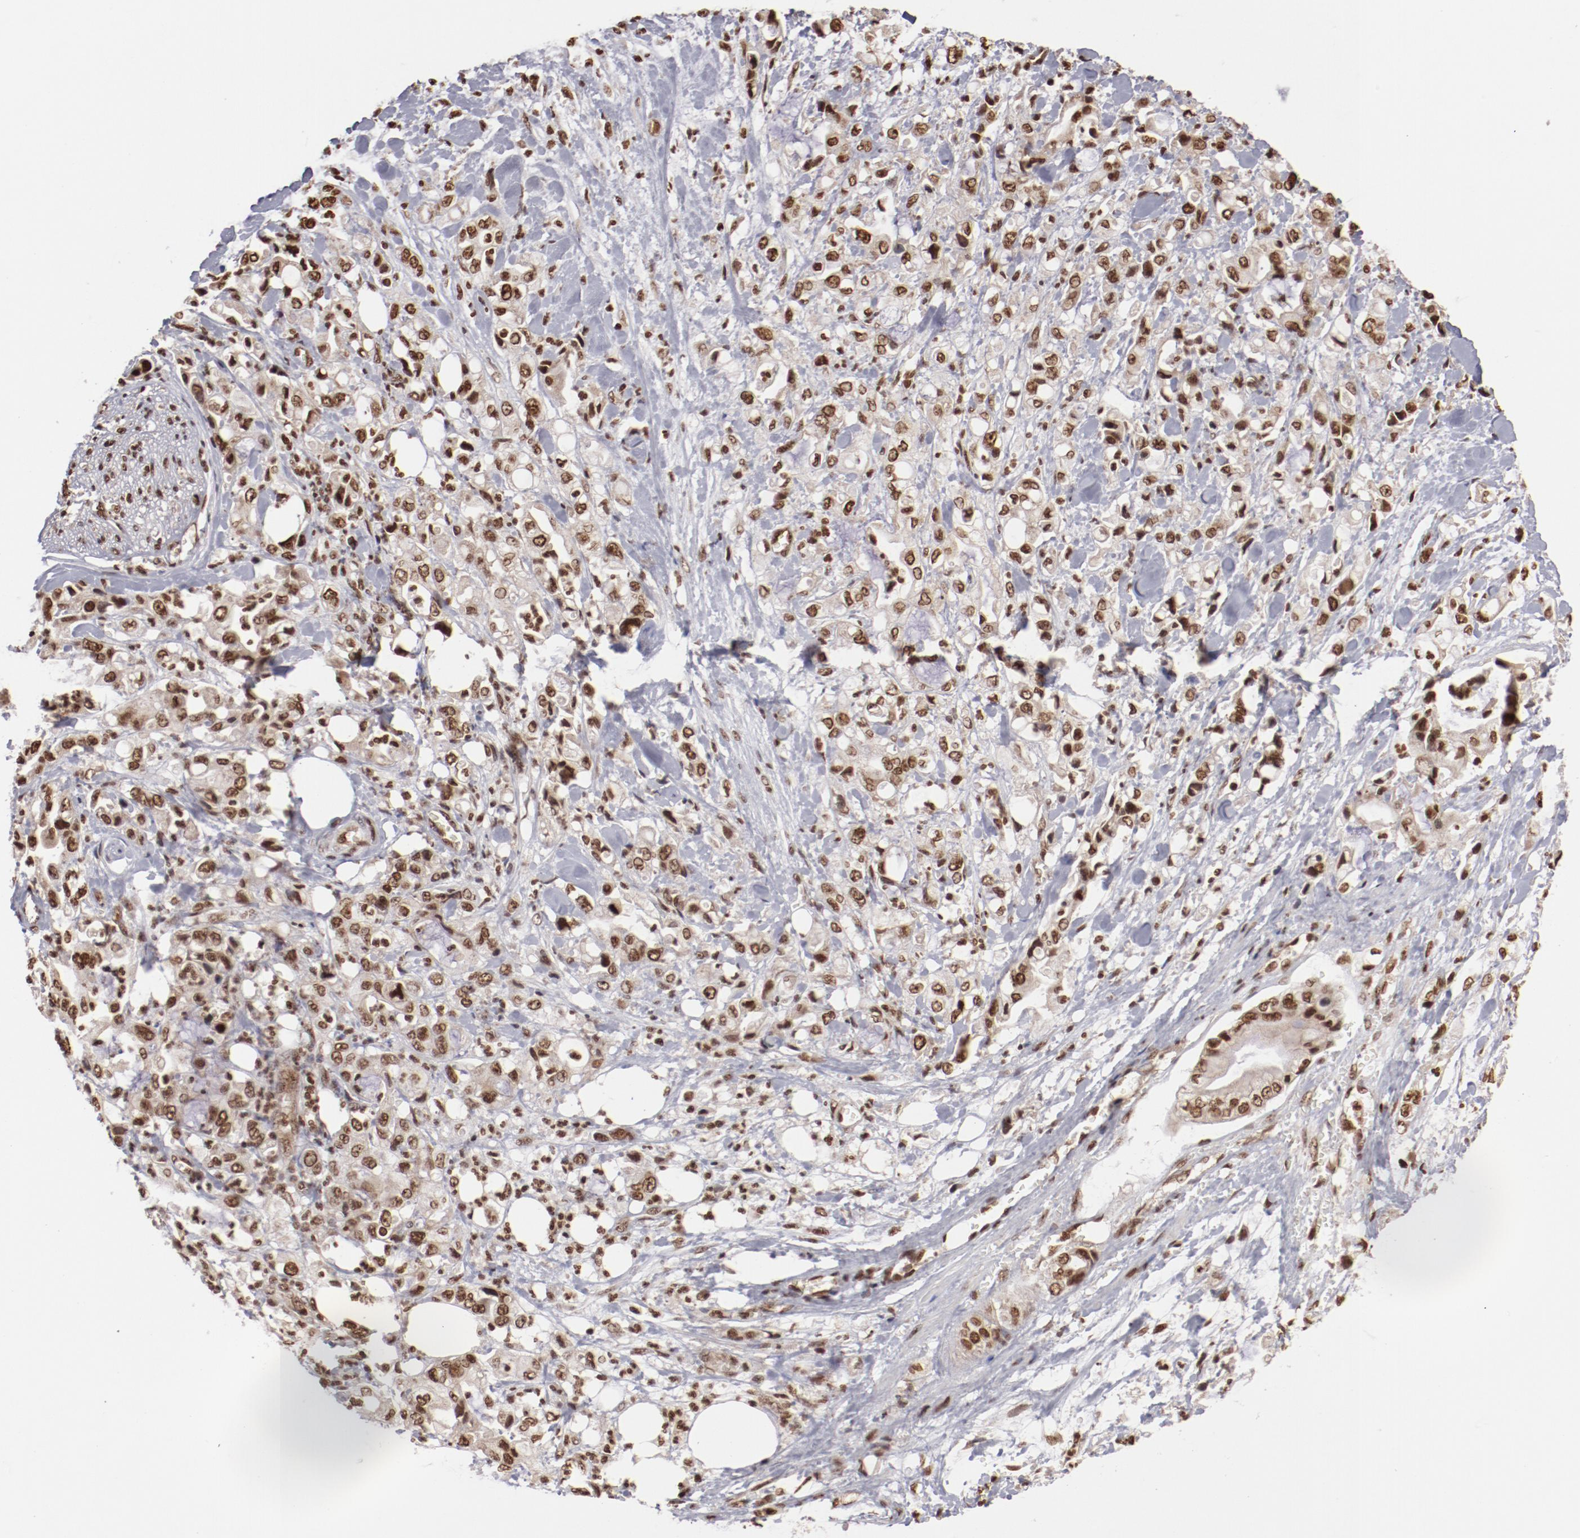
{"staining": {"intensity": "moderate", "quantity": ">75%", "location": "nuclear"}, "tissue": "pancreatic cancer", "cell_type": "Tumor cells", "image_type": "cancer", "snomed": [{"axis": "morphology", "description": "Adenocarcinoma, NOS"}, {"axis": "topography", "description": "Pancreas"}], "caption": "This image demonstrates immunohistochemistry staining of human pancreatic cancer (adenocarcinoma), with medium moderate nuclear staining in approximately >75% of tumor cells.", "gene": "ABL2", "patient": {"sex": "male", "age": 70}}